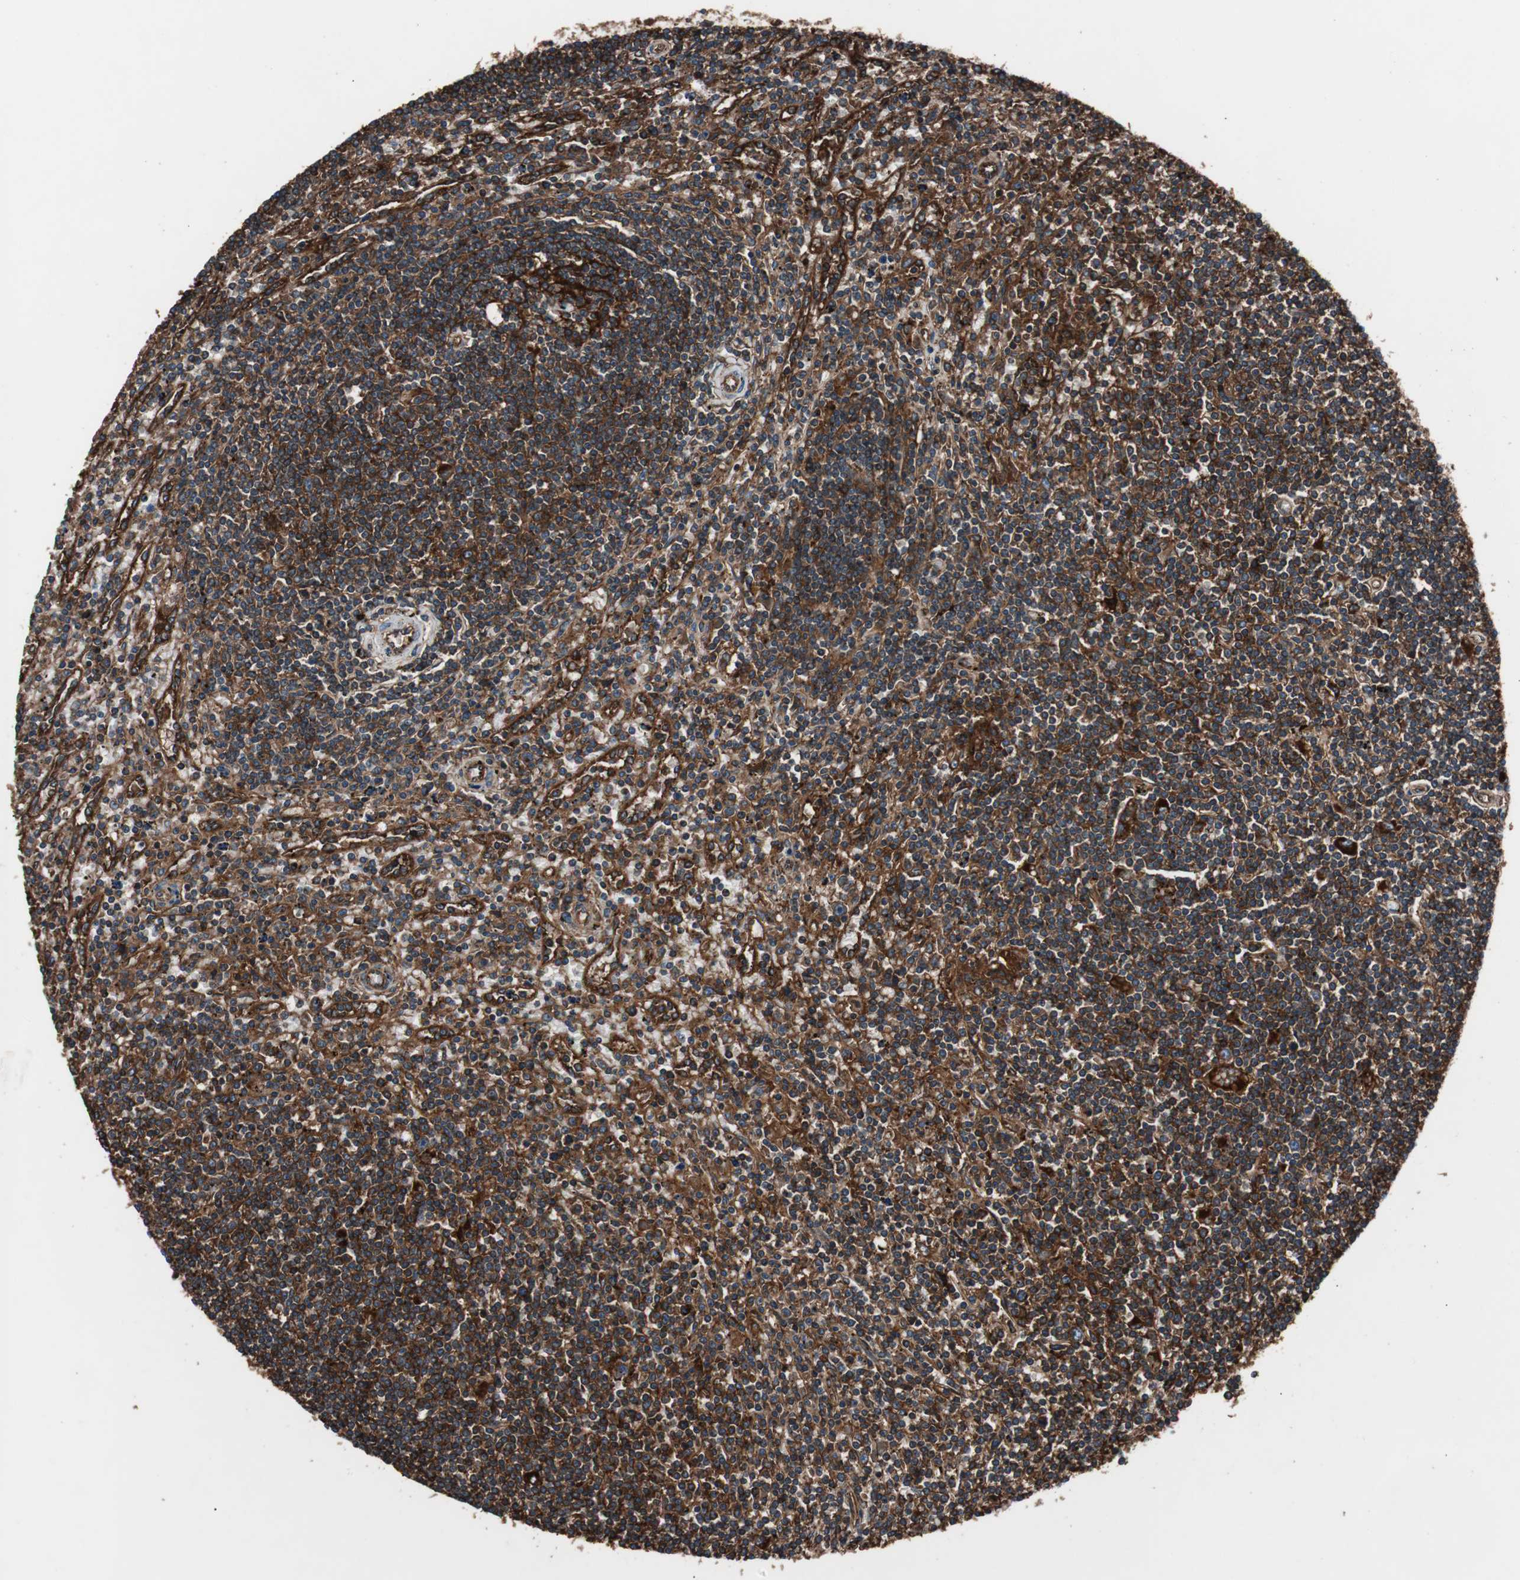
{"staining": {"intensity": "strong", "quantity": ">75%", "location": "cytoplasmic/membranous"}, "tissue": "lymphoma", "cell_type": "Tumor cells", "image_type": "cancer", "snomed": [{"axis": "morphology", "description": "Malignant lymphoma, non-Hodgkin's type, Low grade"}, {"axis": "topography", "description": "Spleen"}], "caption": "A high amount of strong cytoplasmic/membranous expression is appreciated in approximately >75% of tumor cells in malignant lymphoma, non-Hodgkin's type (low-grade) tissue. (DAB IHC, brown staining for protein, blue staining for nuclei).", "gene": "B2M", "patient": {"sex": "male", "age": 76}}